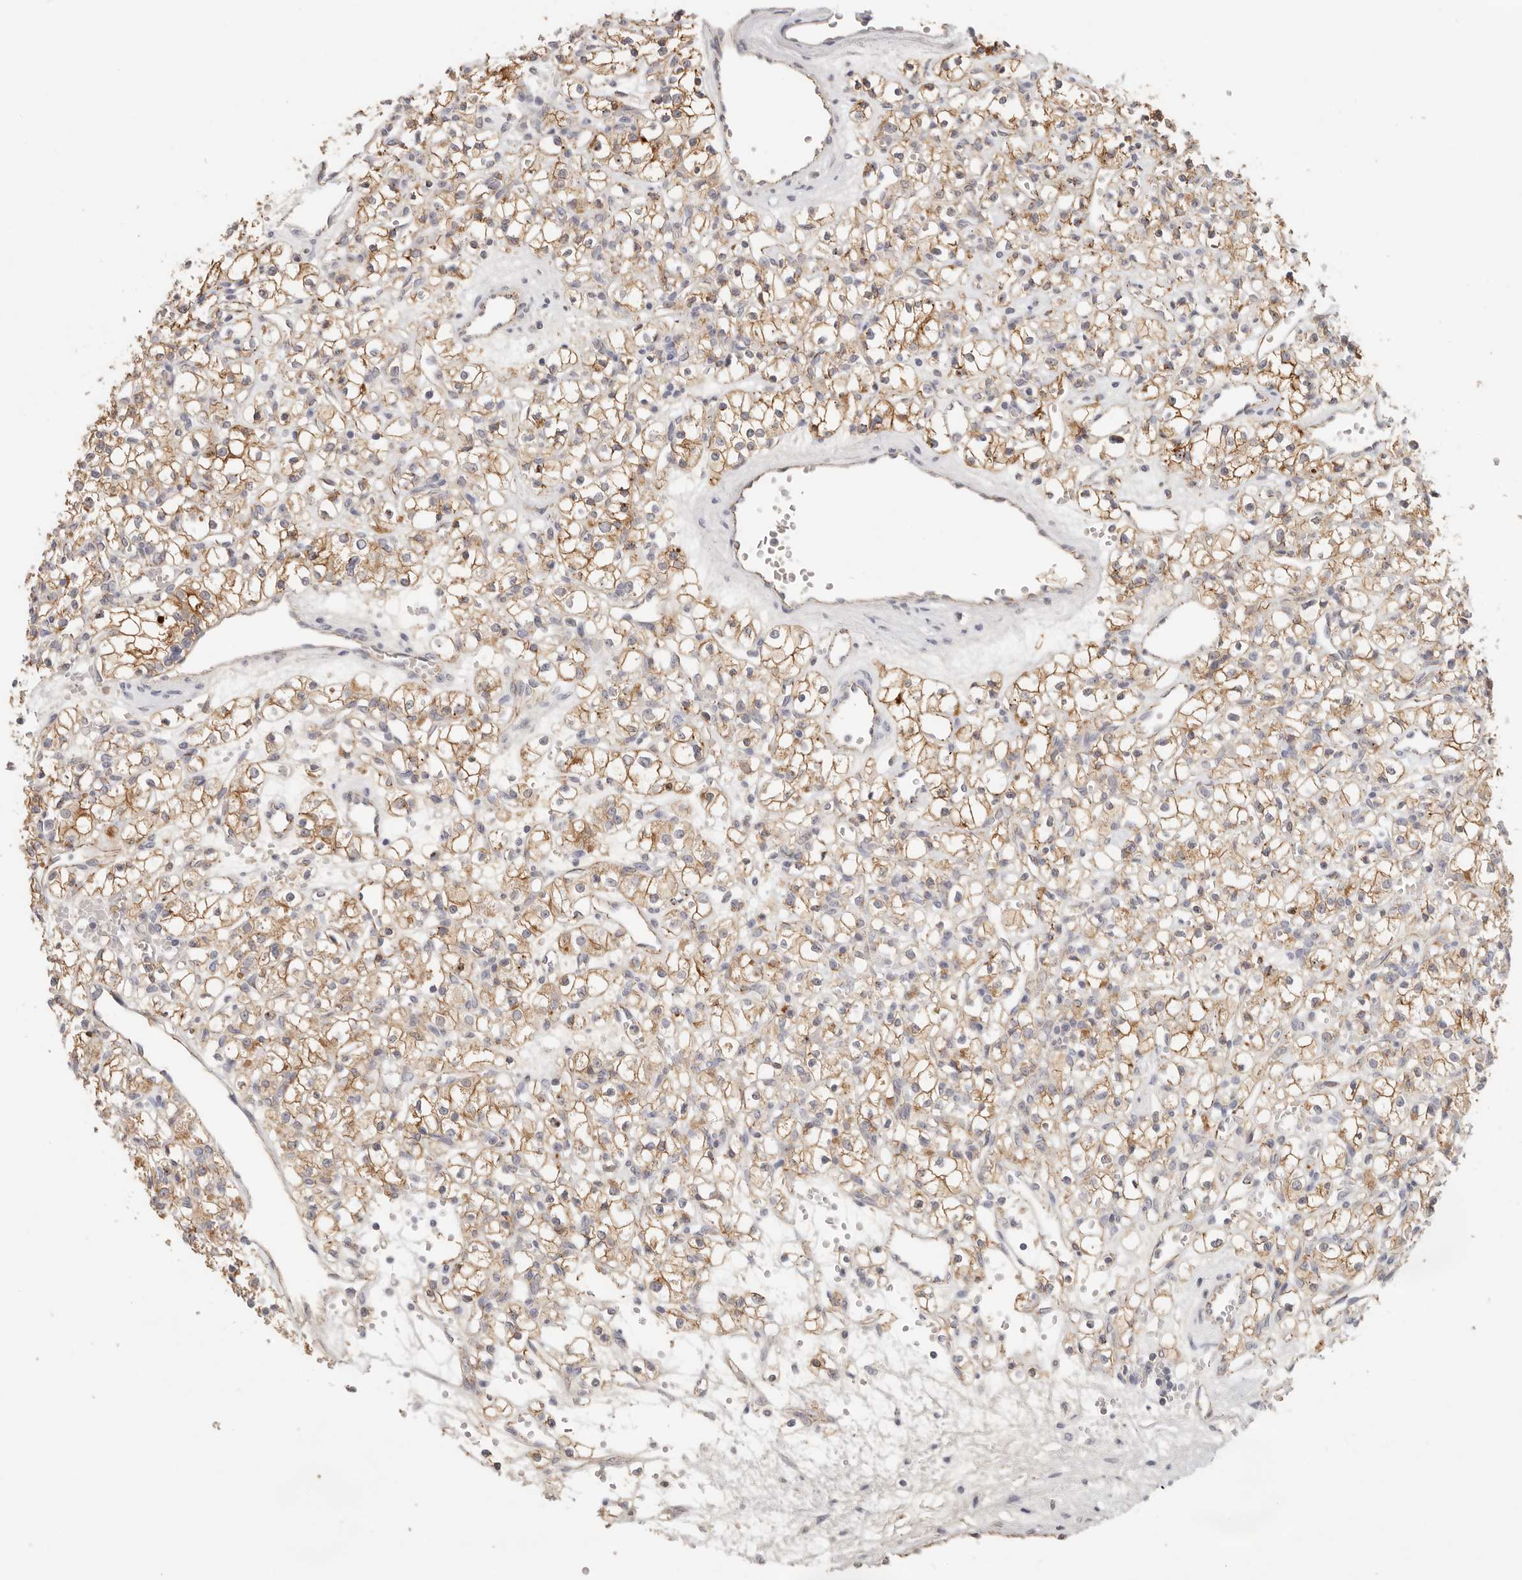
{"staining": {"intensity": "moderate", "quantity": ">75%", "location": "cytoplasmic/membranous"}, "tissue": "renal cancer", "cell_type": "Tumor cells", "image_type": "cancer", "snomed": [{"axis": "morphology", "description": "Adenocarcinoma, NOS"}, {"axis": "topography", "description": "Kidney"}], "caption": "Adenocarcinoma (renal) was stained to show a protein in brown. There is medium levels of moderate cytoplasmic/membranous expression in approximately >75% of tumor cells. The staining was performed using DAB to visualize the protein expression in brown, while the nuclei were stained in blue with hematoxylin (Magnification: 20x).", "gene": "ANXA9", "patient": {"sex": "female", "age": 59}}